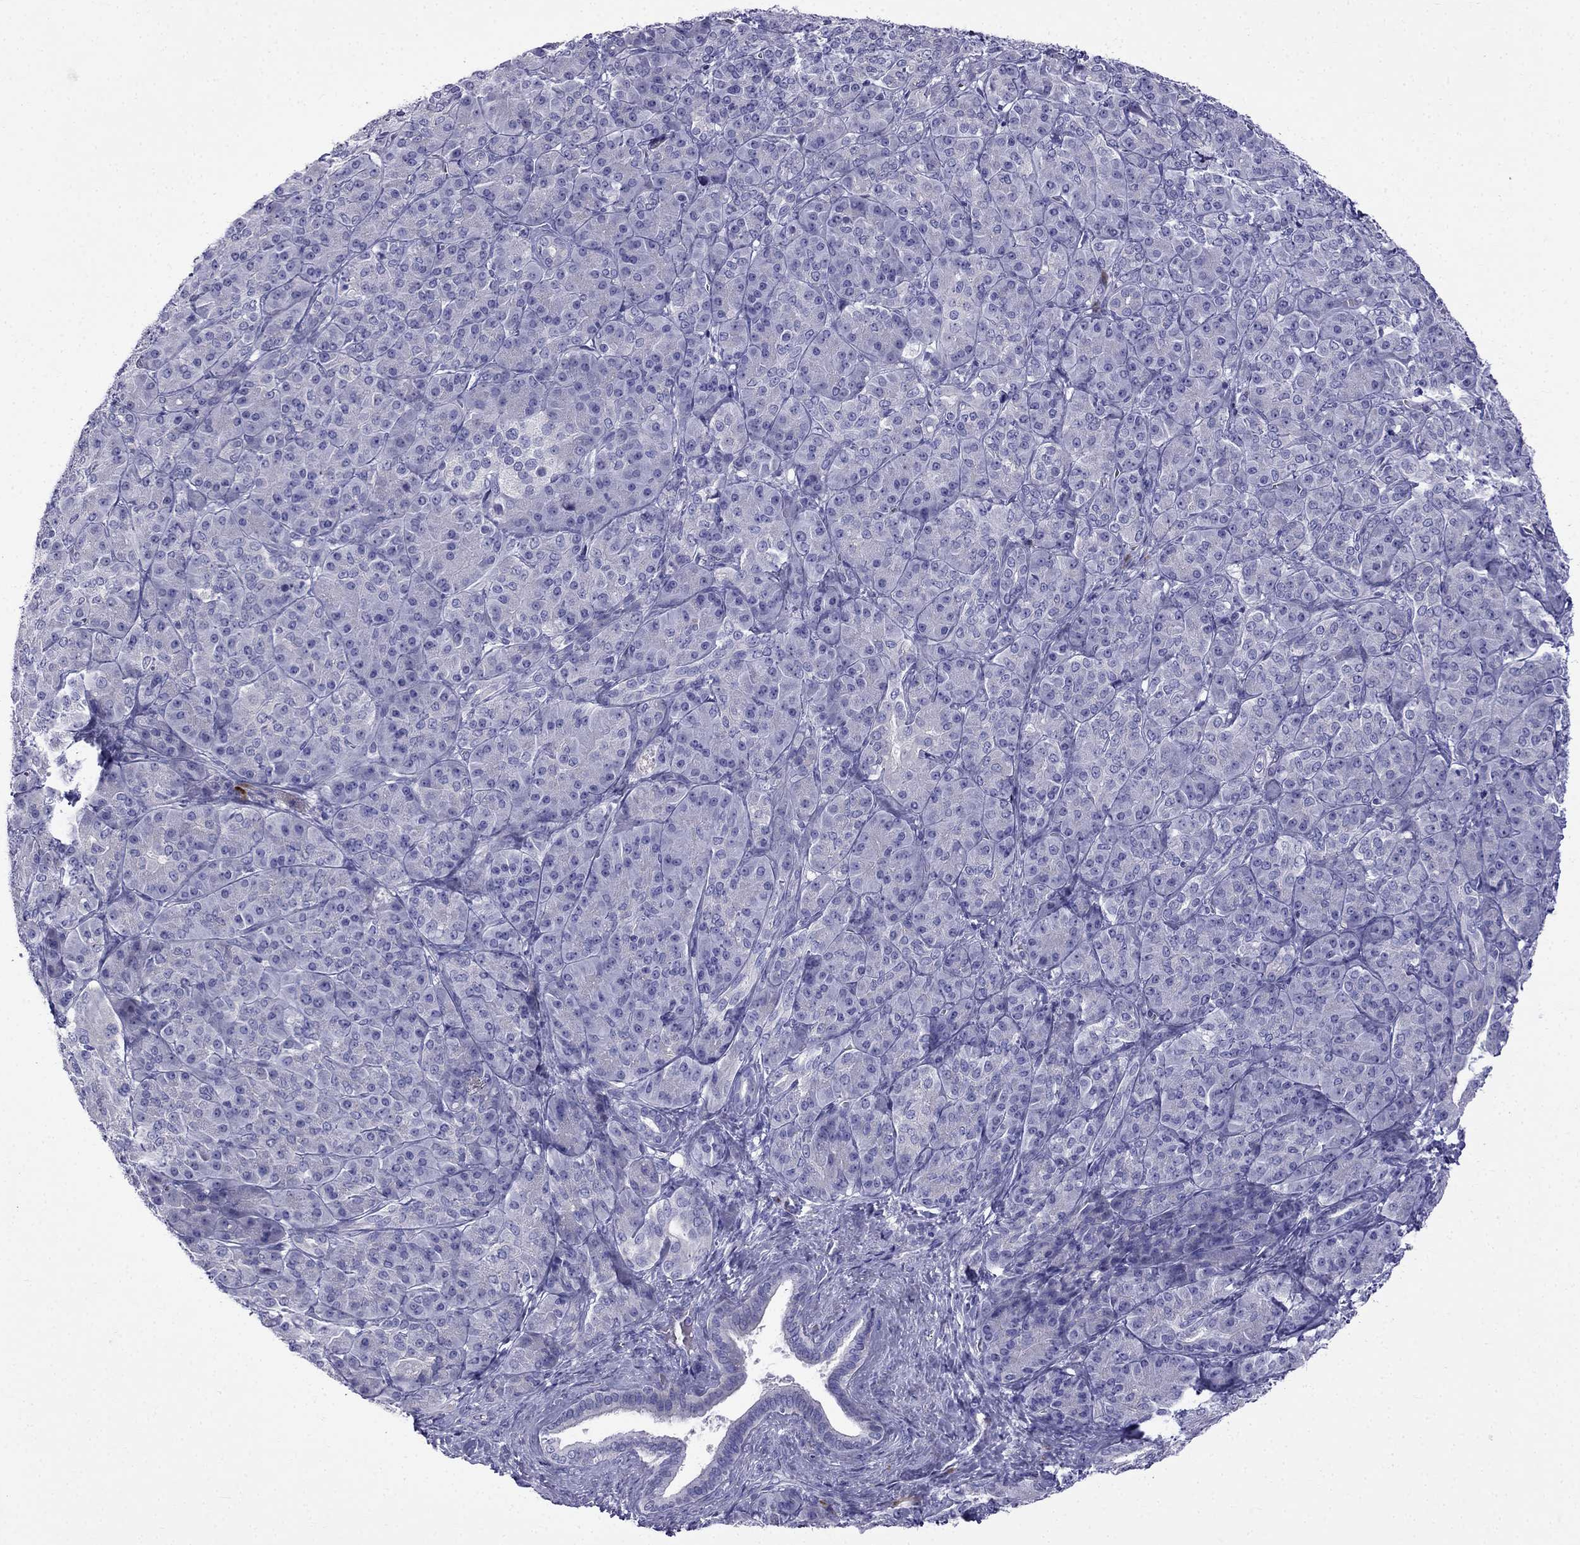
{"staining": {"intensity": "negative", "quantity": "none", "location": "none"}, "tissue": "pancreatic cancer", "cell_type": "Tumor cells", "image_type": "cancer", "snomed": [{"axis": "morphology", "description": "Normal tissue, NOS"}, {"axis": "morphology", "description": "Inflammation, NOS"}, {"axis": "morphology", "description": "Adenocarcinoma, NOS"}, {"axis": "topography", "description": "Pancreas"}], "caption": "DAB (3,3'-diaminobenzidine) immunohistochemical staining of human pancreatic cancer (adenocarcinoma) exhibits no significant expression in tumor cells. (DAB (3,3'-diaminobenzidine) immunohistochemistry, high magnification).", "gene": "PATE1", "patient": {"sex": "male", "age": 57}}